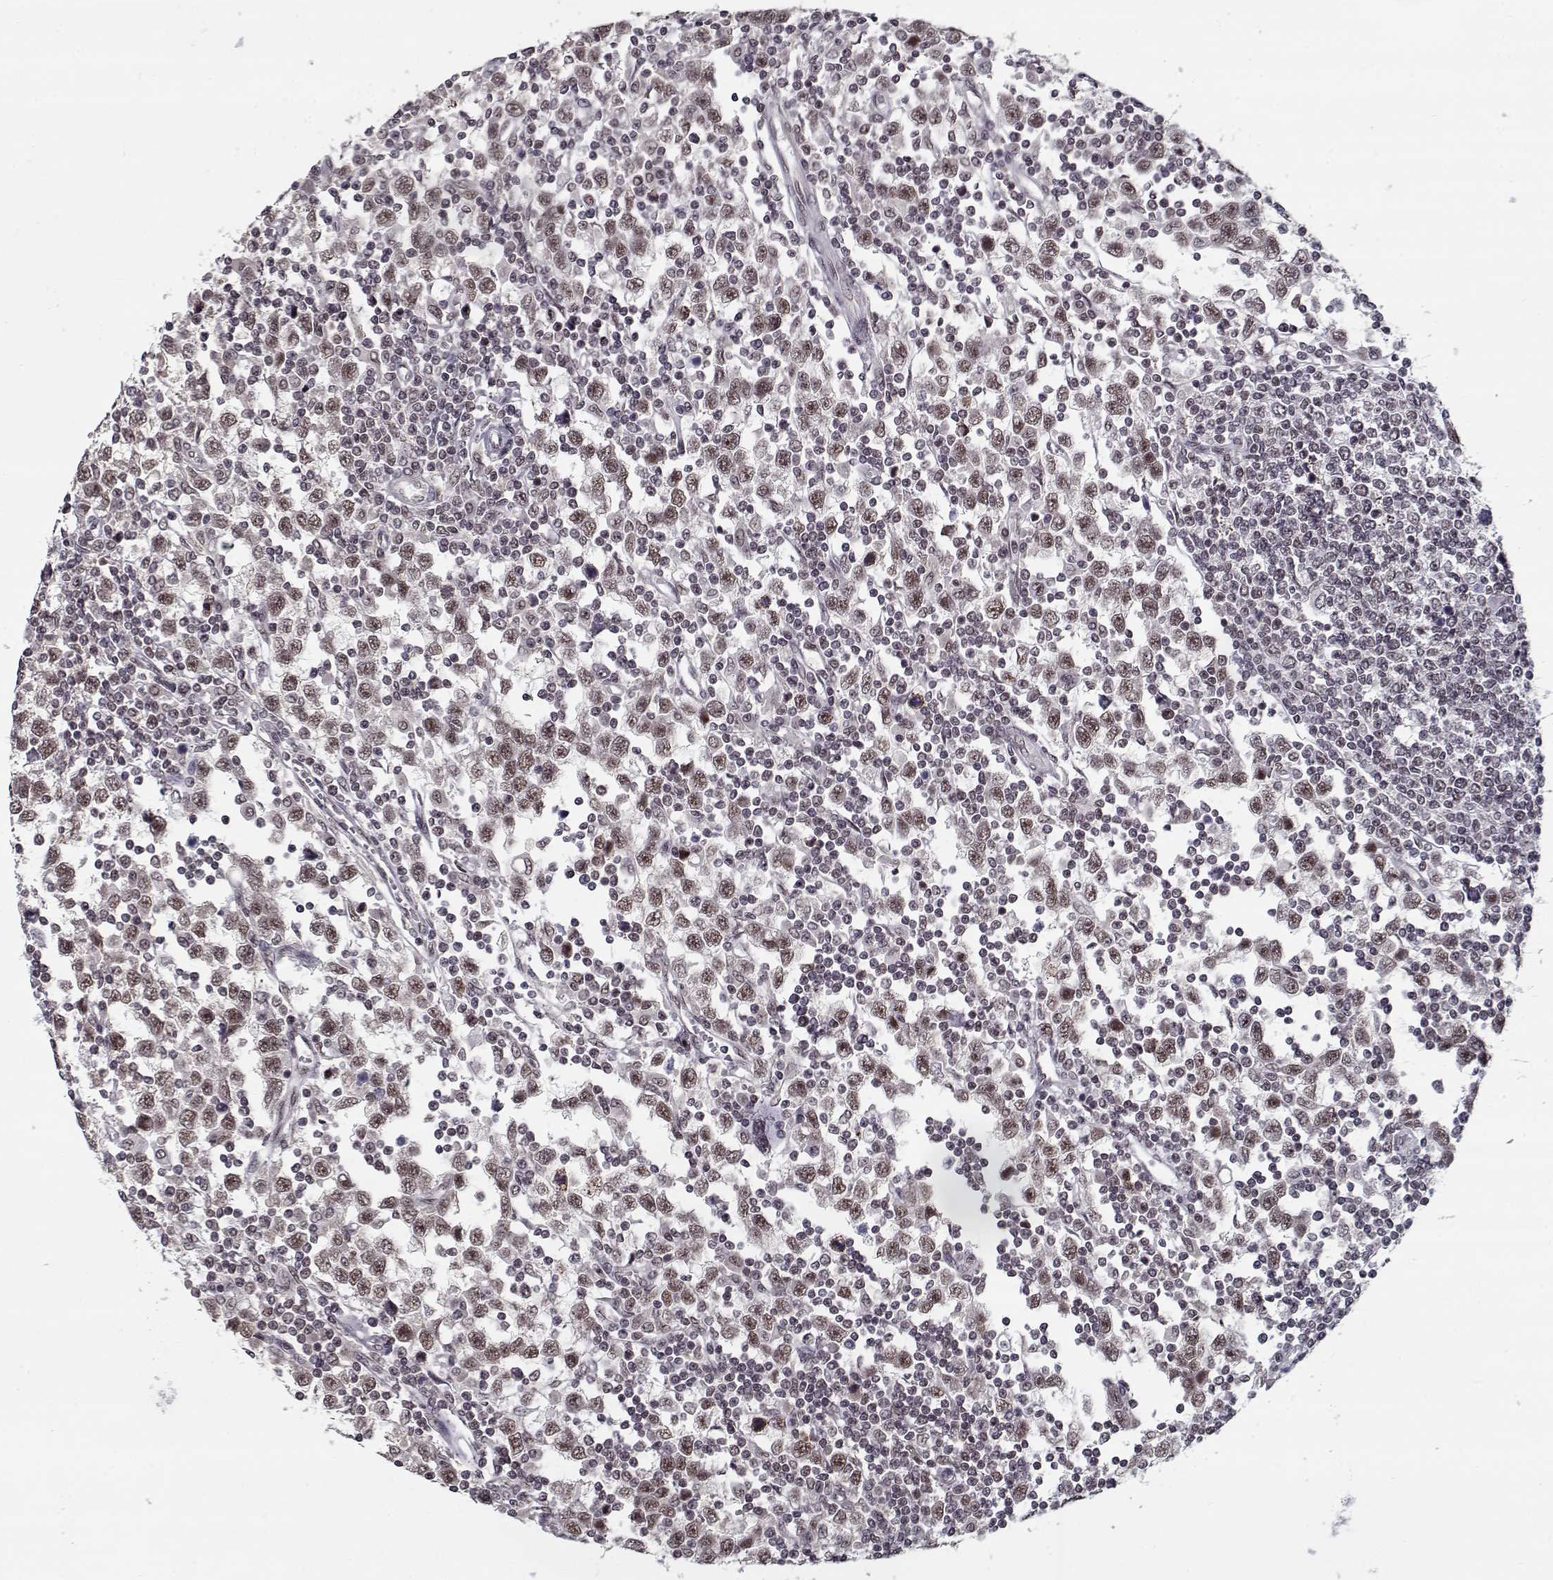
{"staining": {"intensity": "weak", "quantity": ">75%", "location": "nuclear"}, "tissue": "testis cancer", "cell_type": "Tumor cells", "image_type": "cancer", "snomed": [{"axis": "morphology", "description": "Seminoma, NOS"}, {"axis": "topography", "description": "Testis"}], "caption": "IHC (DAB (3,3'-diaminobenzidine)) staining of testis cancer (seminoma) displays weak nuclear protein expression in approximately >75% of tumor cells.", "gene": "TESPA1", "patient": {"sex": "male", "age": 34}}